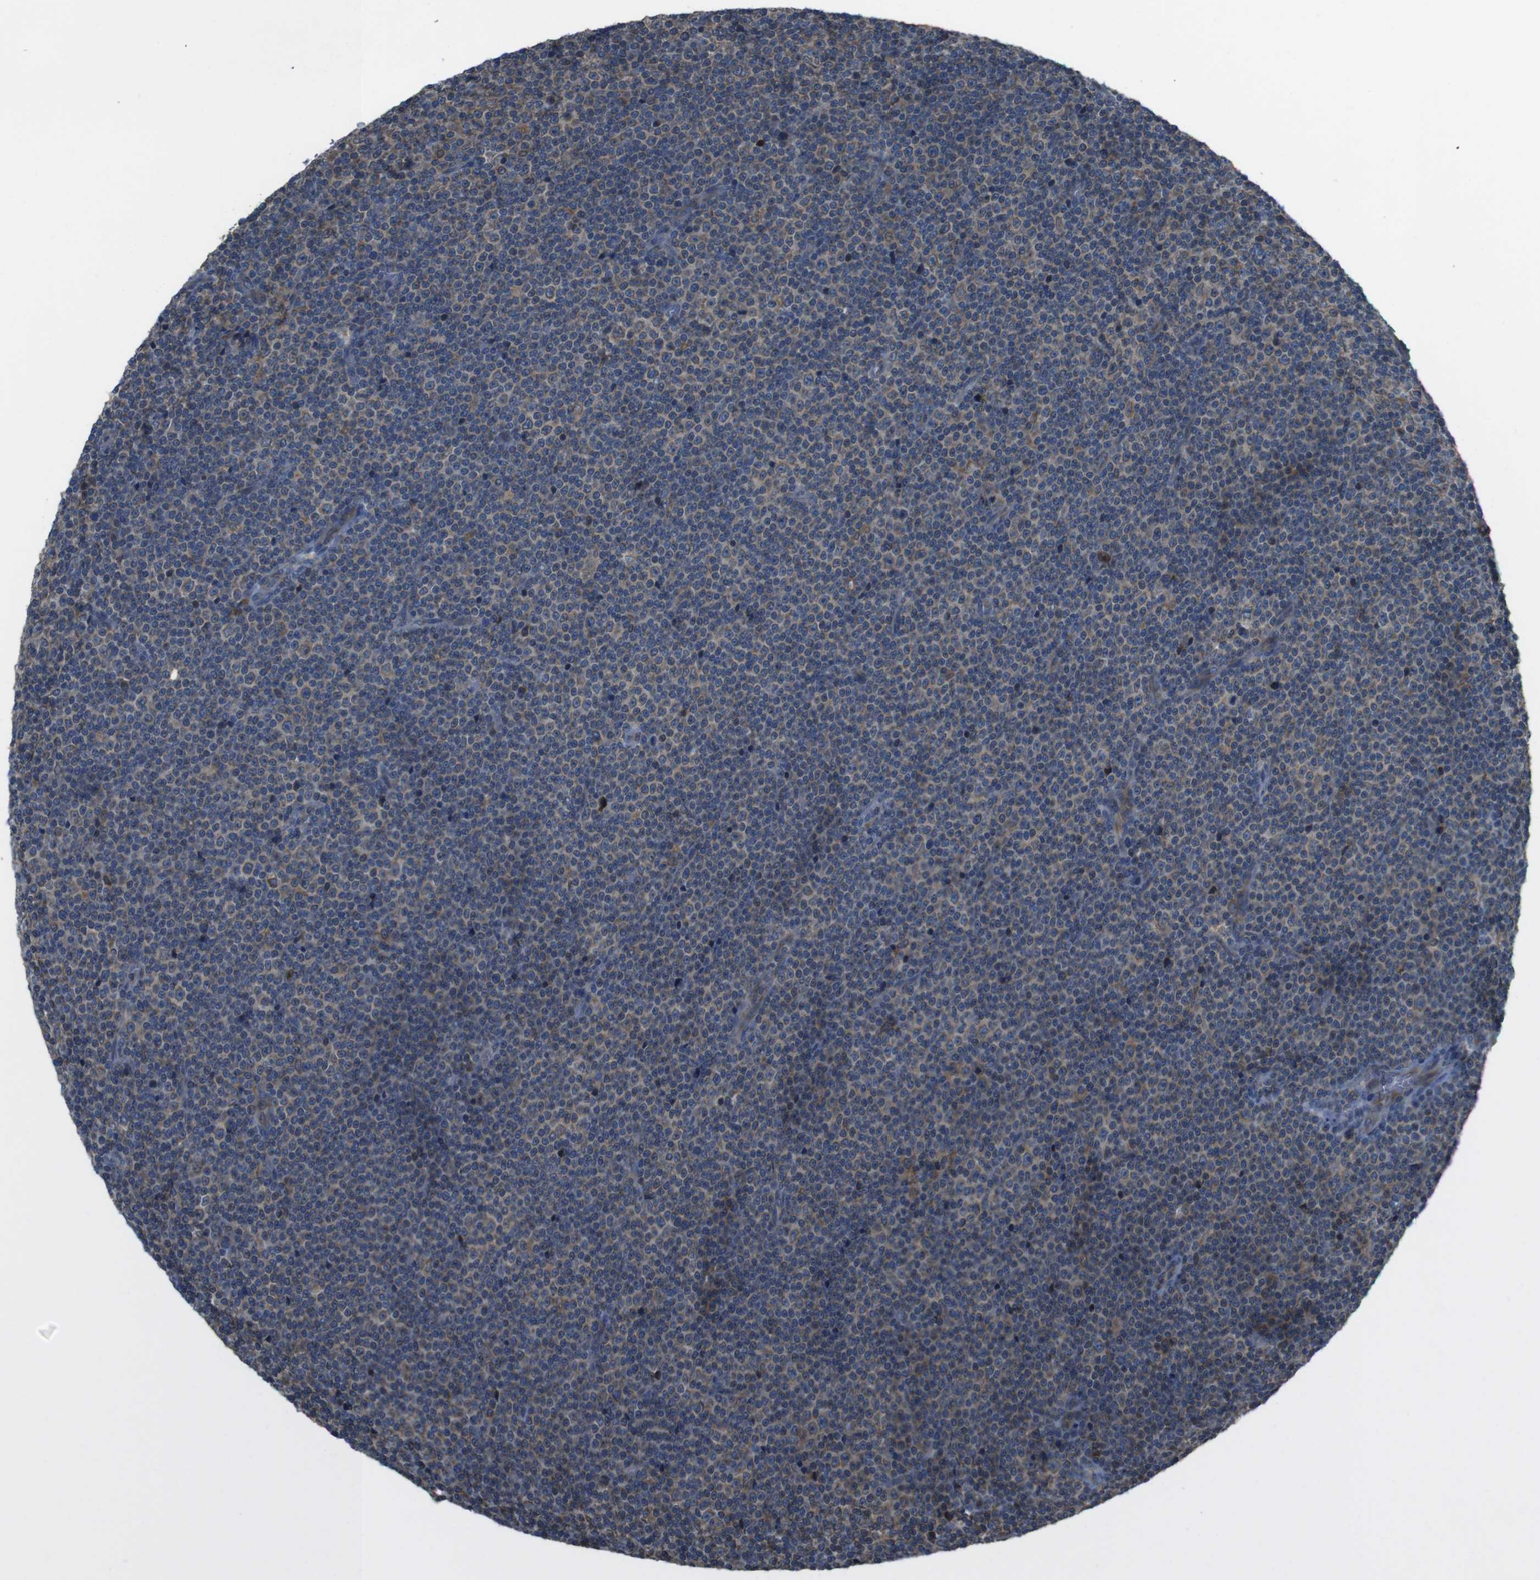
{"staining": {"intensity": "weak", "quantity": ">75%", "location": "cytoplasmic/membranous"}, "tissue": "lymphoma", "cell_type": "Tumor cells", "image_type": "cancer", "snomed": [{"axis": "morphology", "description": "Malignant lymphoma, non-Hodgkin's type, Low grade"}, {"axis": "topography", "description": "Lymph node"}], "caption": "Malignant lymphoma, non-Hodgkin's type (low-grade) stained with a protein marker reveals weak staining in tumor cells.", "gene": "SSR3", "patient": {"sex": "female", "age": 67}}